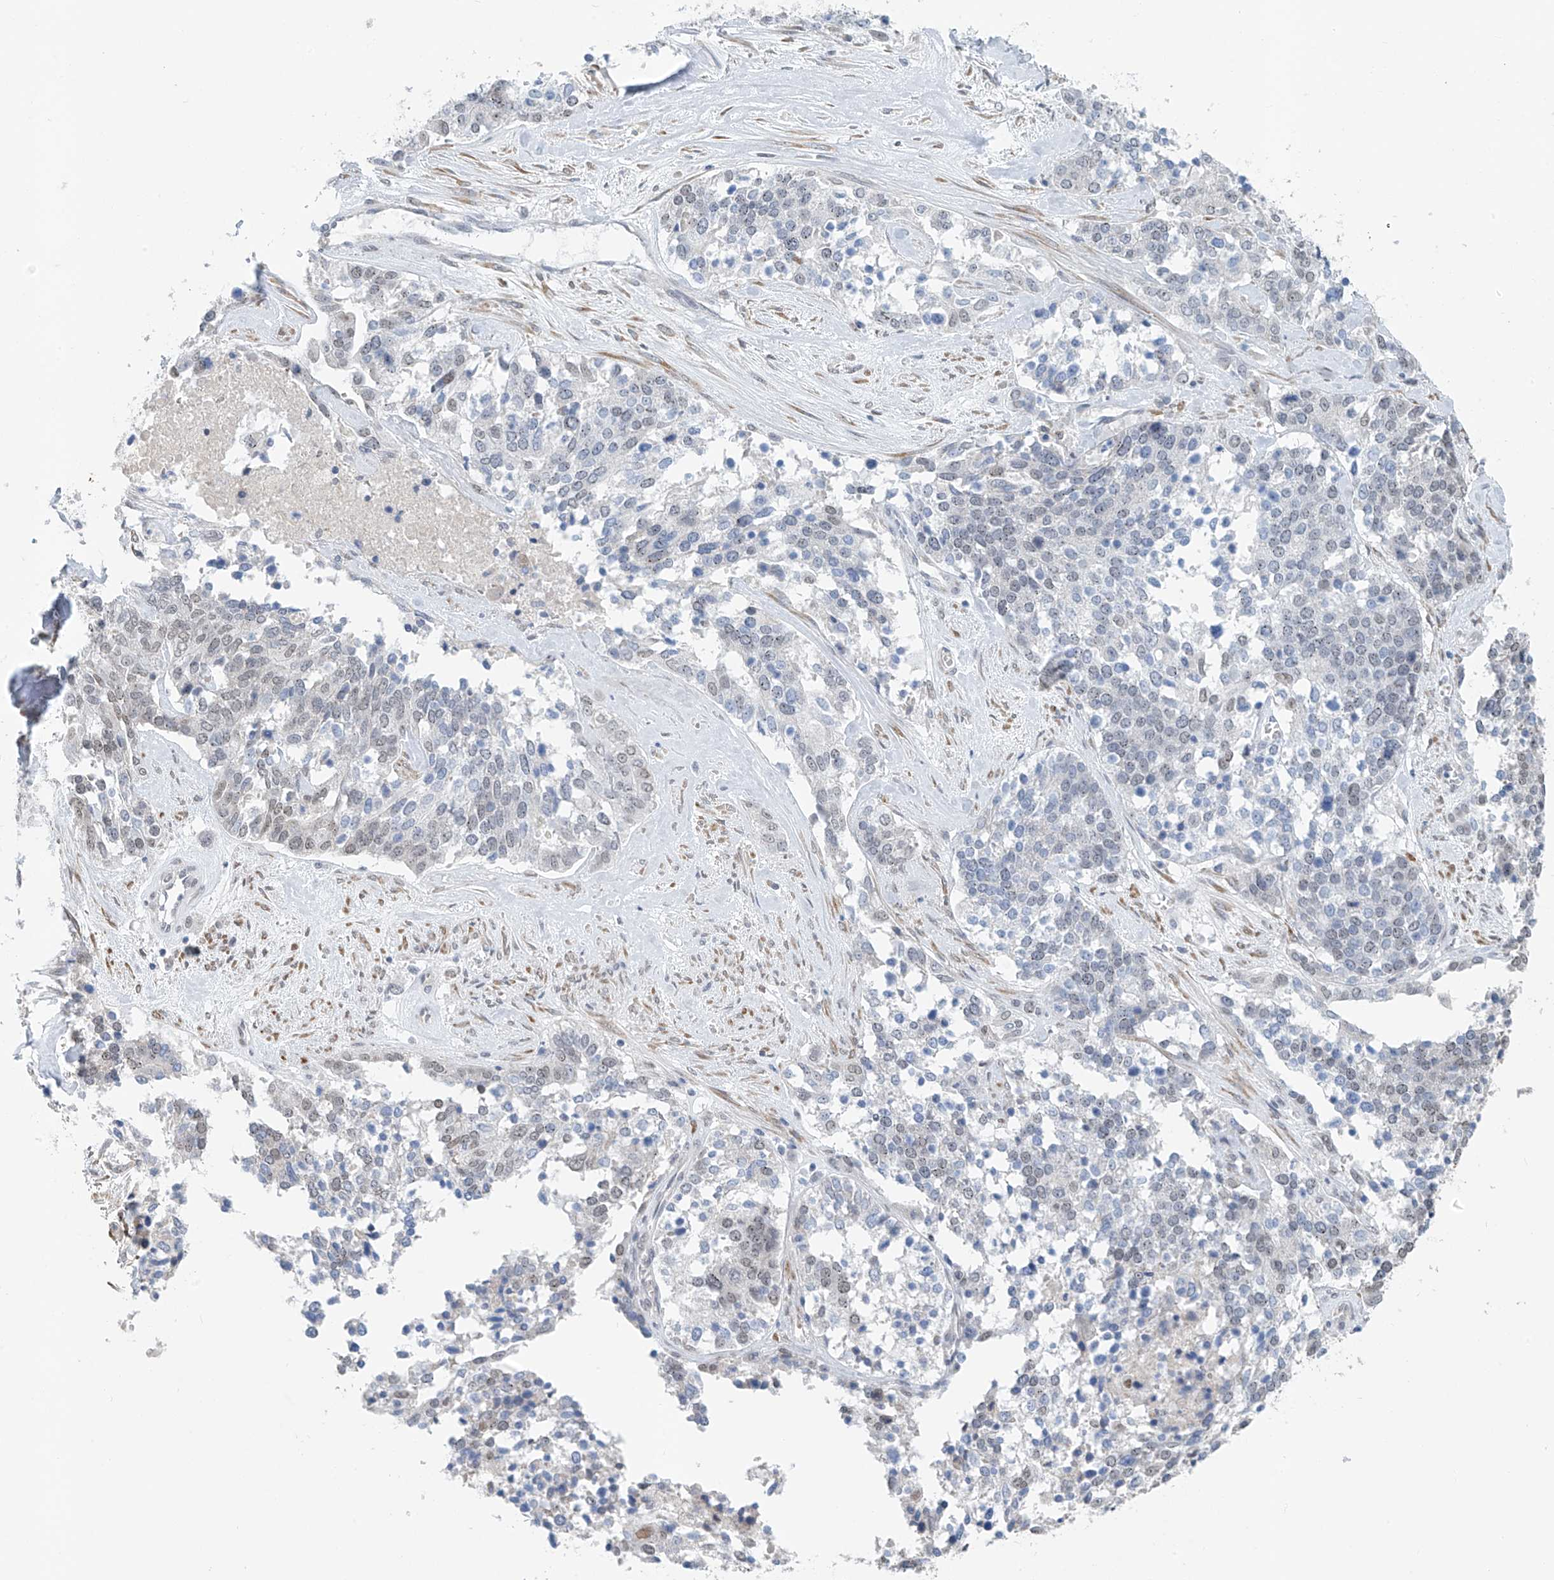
{"staining": {"intensity": "weak", "quantity": "<25%", "location": "nuclear"}, "tissue": "ovarian cancer", "cell_type": "Tumor cells", "image_type": "cancer", "snomed": [{"axis": "morphology", "description": "Cystadenocarcinoma, serous, NOS"}, {"axis": "topography", "description": "Ovary"}], "caption": "This histopathology image is of ovarian serous cystadenocarcinoma stained with immunohistochemistry (IHC) to label a protein in brown with the nuclei are counter-stained blue. There is no staining in tumor cells.", "gene": "CYP4V2", "patient": {"sex": "female", "age": 44}}